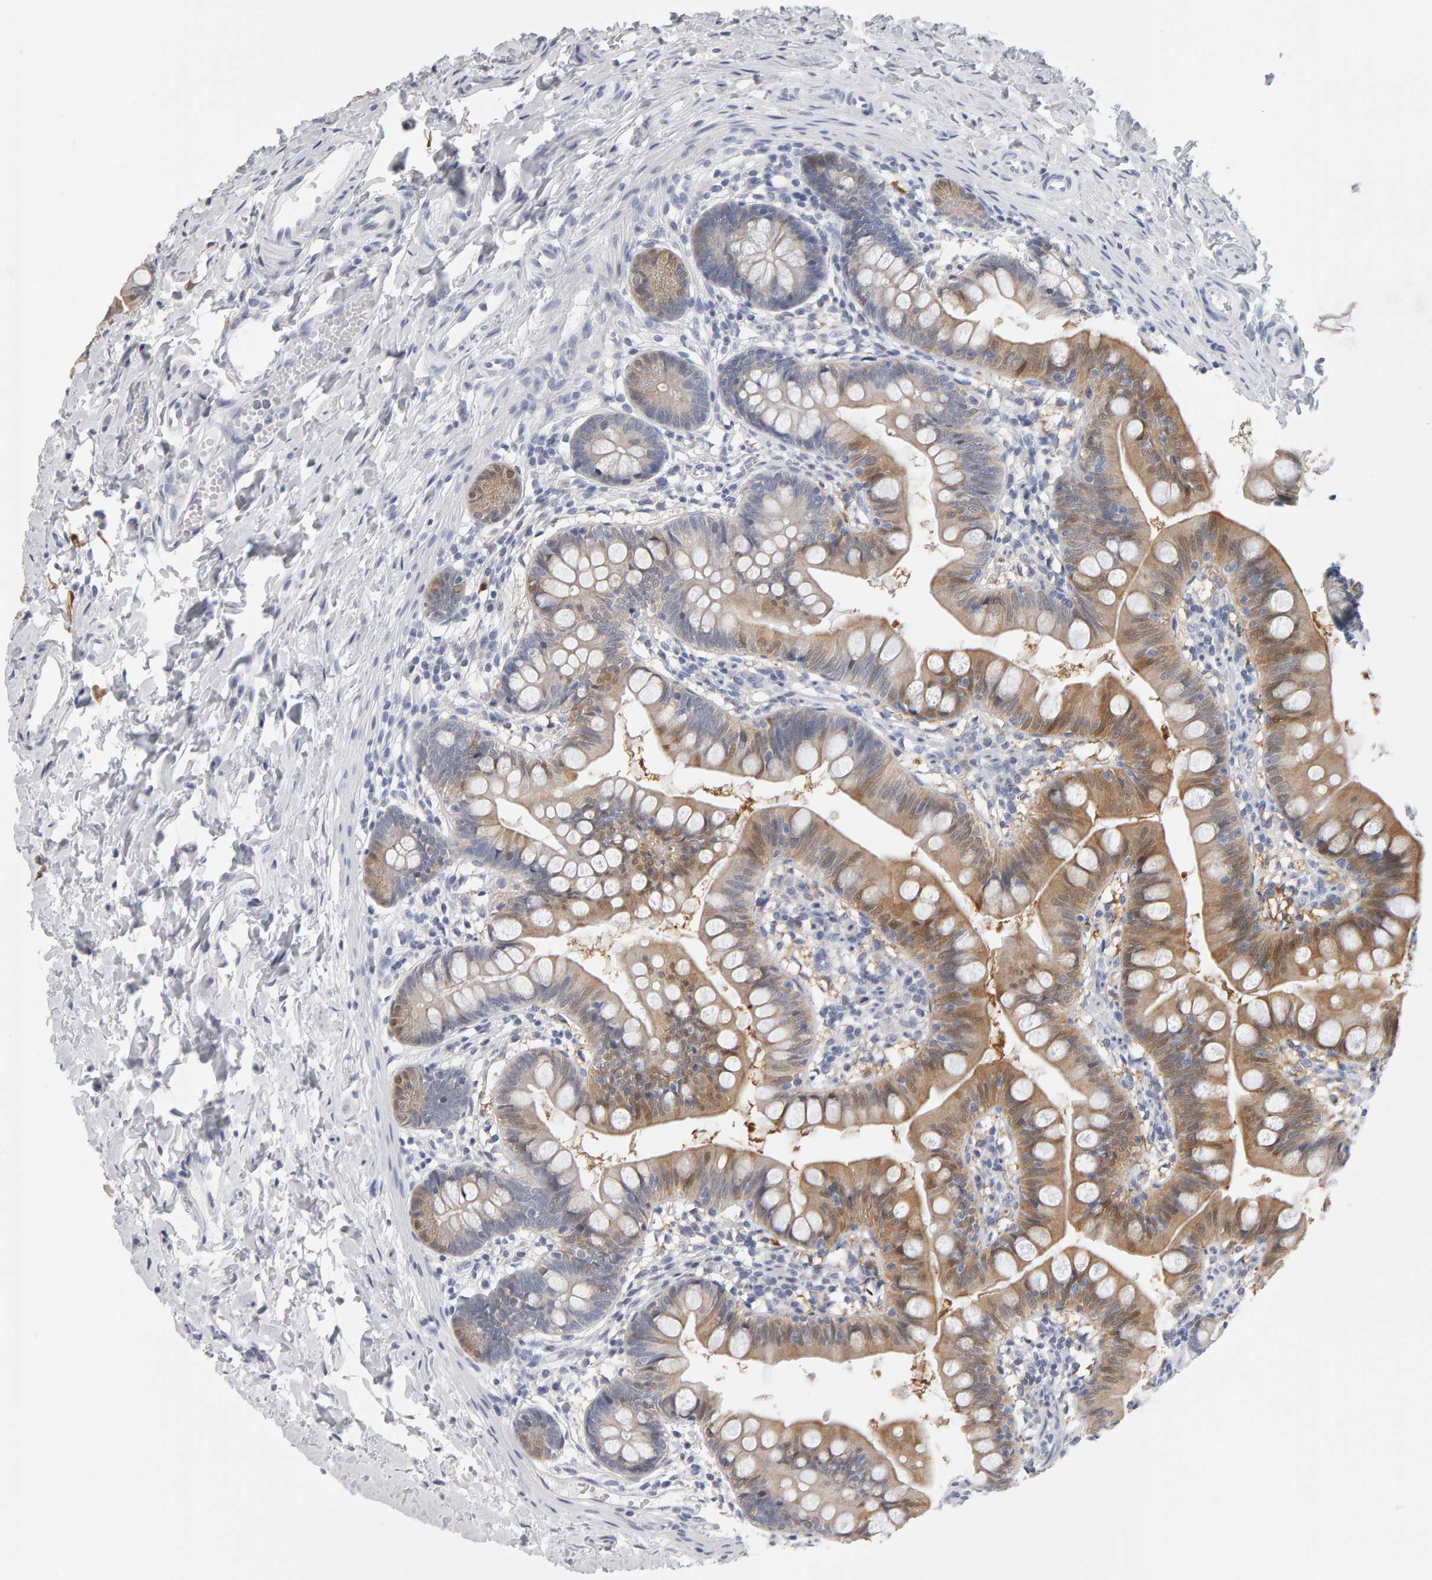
{"staining": {"intensity": "moderate", "quantity": ">75%", "location": "cytoplasmic/membranous"}, "tissue": "small intestine", "cell_type": "Glandular cells", "image_type": "normal", "snomed": [{"axis": "morphology", "description": "Normal tissue, NOS"}, {"axis": "topography", "description": "Small intestine"}], "caption": "Protein expression analysis of benign small intestine exhibits moderate cytoplasmic/membranous staining in approximately >75% of glandular cells. Nuclei are stained in blue.", "gene": "CTH", "patient": {"sex": "male", "age": 7}}